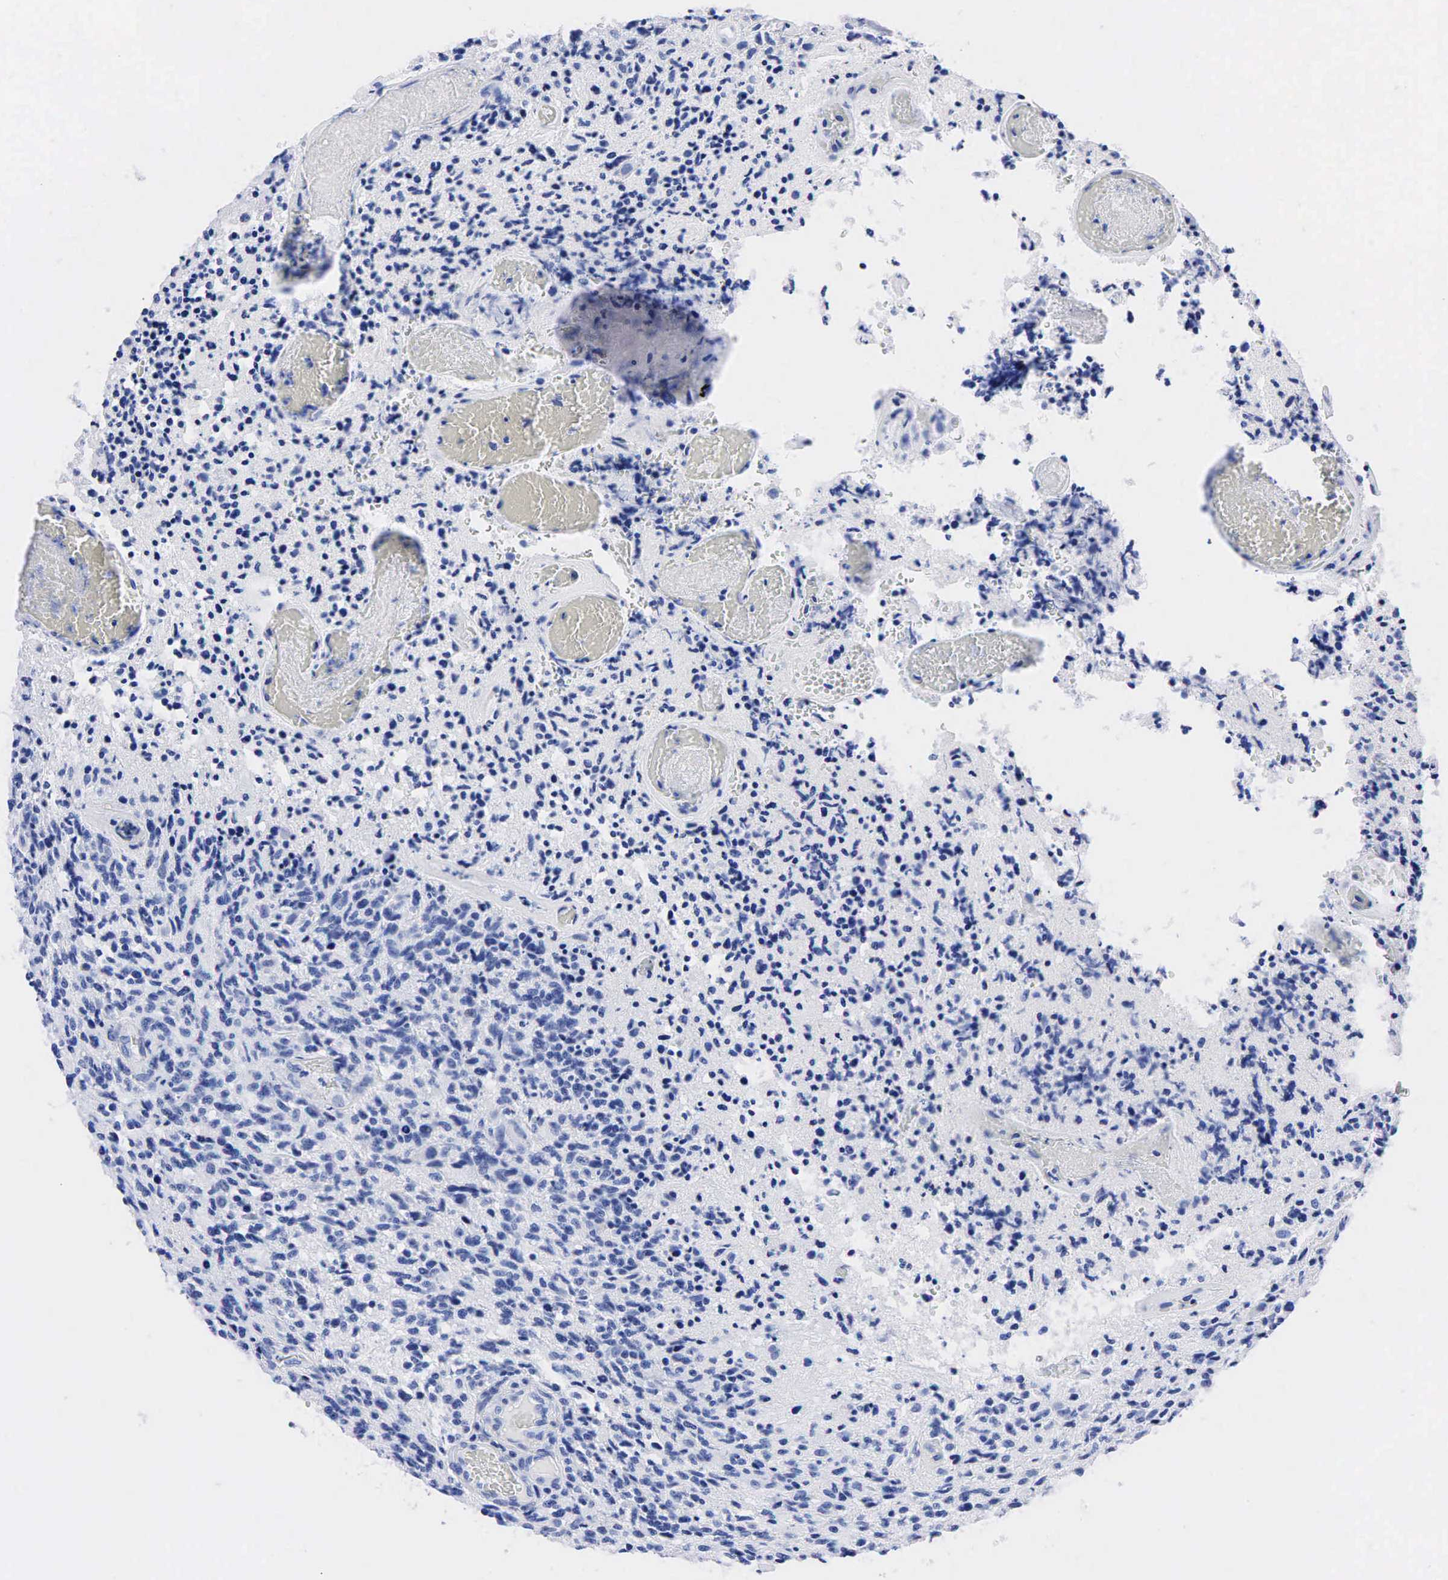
{"staining": {"intensity": "negative", "quantity": "none", "location": "none"}, "tissue": "glioma", "cell_type": "Tumor cells", "image_type": "cancer", "snomed": [{"axis": "morphology", "description": "Glioma, malignant, High grade"}, {"axis": "topography", "description": "Brain"}], "caption": "DAB (3,3'-diaminobenzidine) immunohistochemical staining of human glioma reveals no significant staining in tumor cells.", "gene": "NKX2-1", "patient": {"sex": "male", "age": 36}}